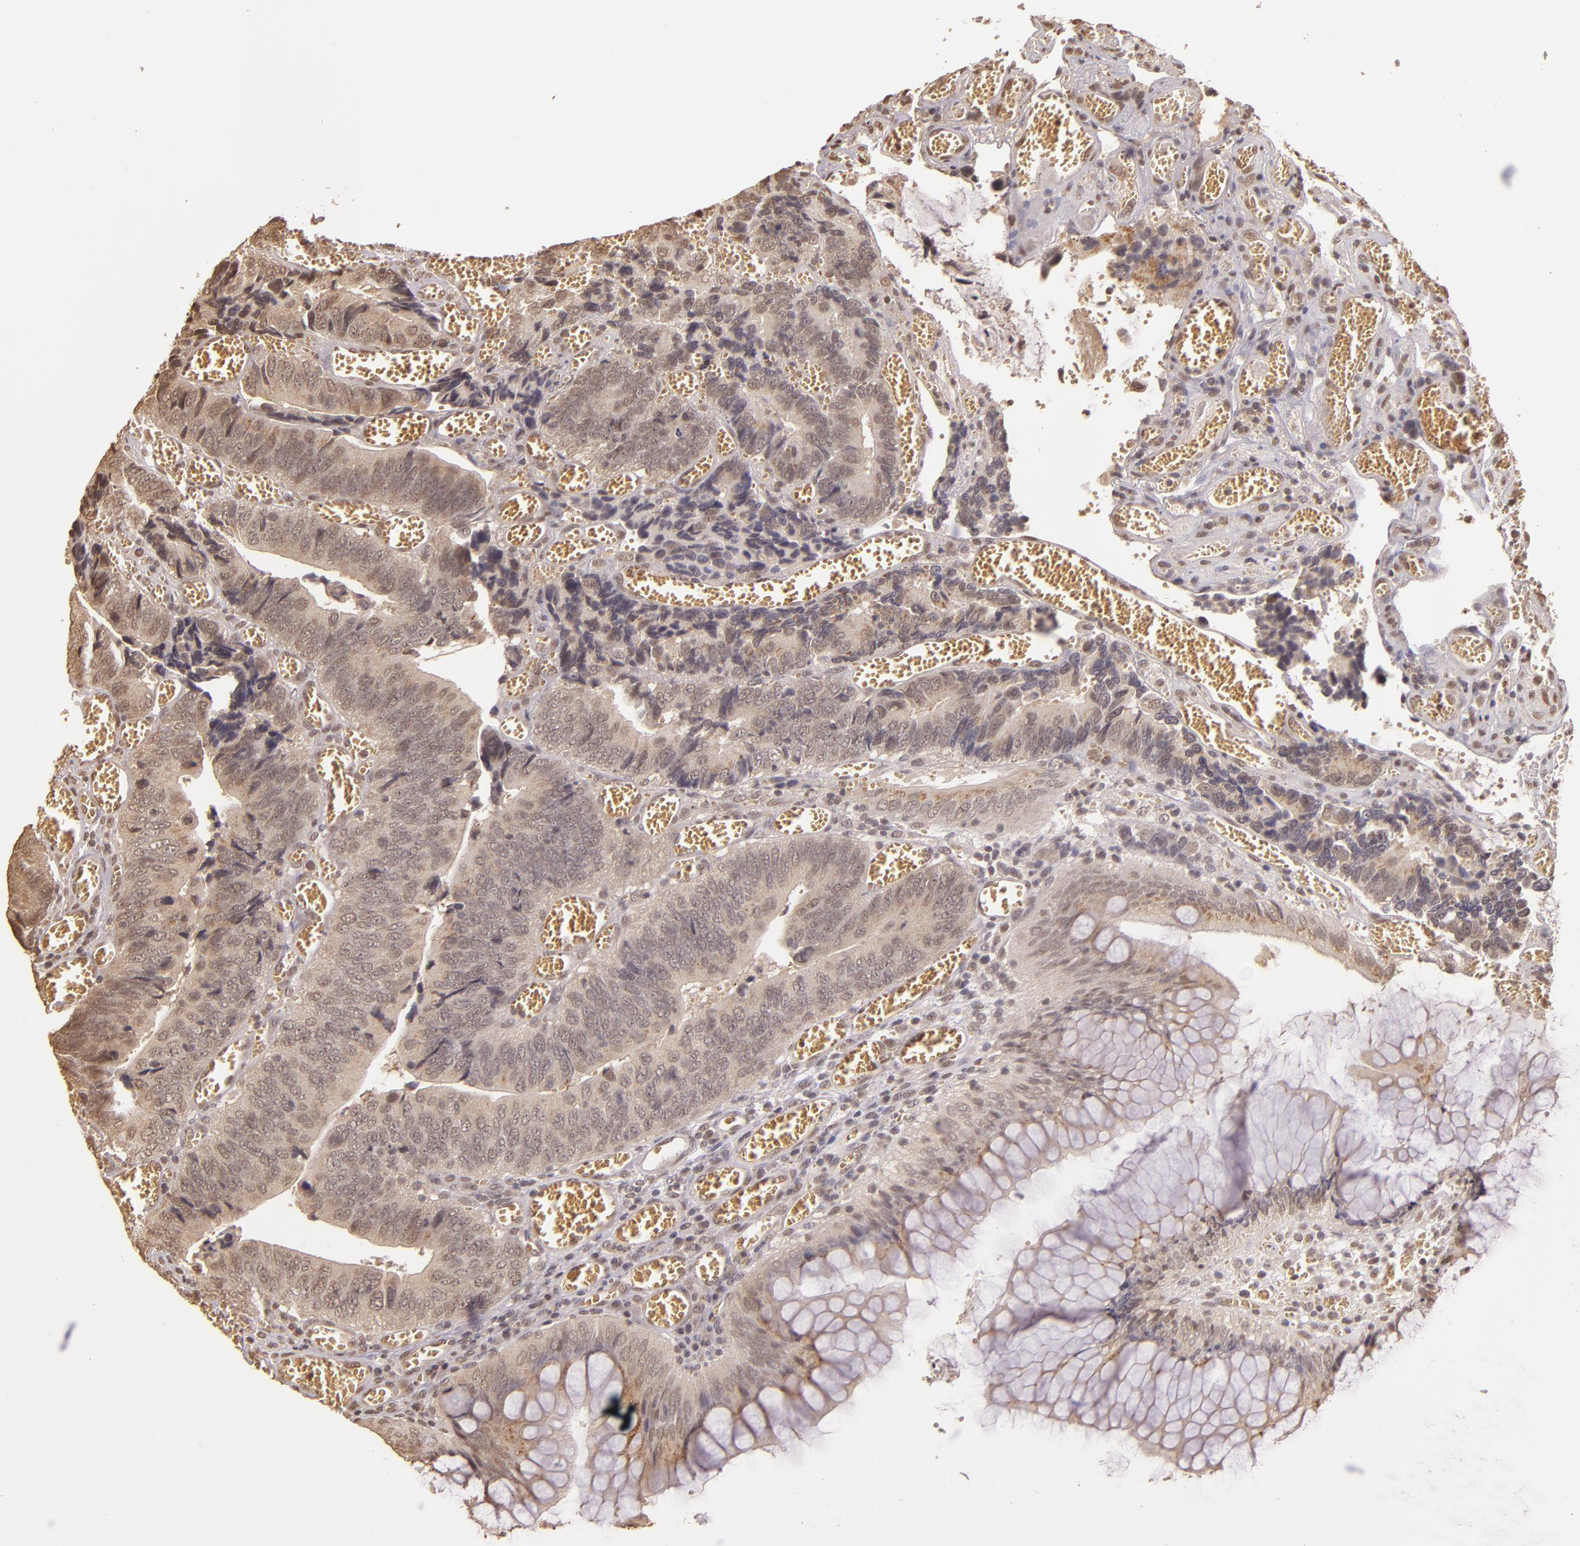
{"staining": {"intensity": "moderate", "quantity": "25%-75%", "location": "nuclear"}, "tissue": "colorectal cancer", "cell_type": "Tumor cells", "image_type": "cancer", "snomed": [{"axis": "morphology", "description": "Adenocarcinoma, NOS"}, {"axis": "topography", "description": "Colon"}], "caption": "The histopathology image displays staining of colorectal cancer, revealing moderate nuclear protein staining (brown color) within tumor cells. Nuclei are stained in blue.", "gene": "CUL1", "patient": {"sex": "male", "age": 72}}